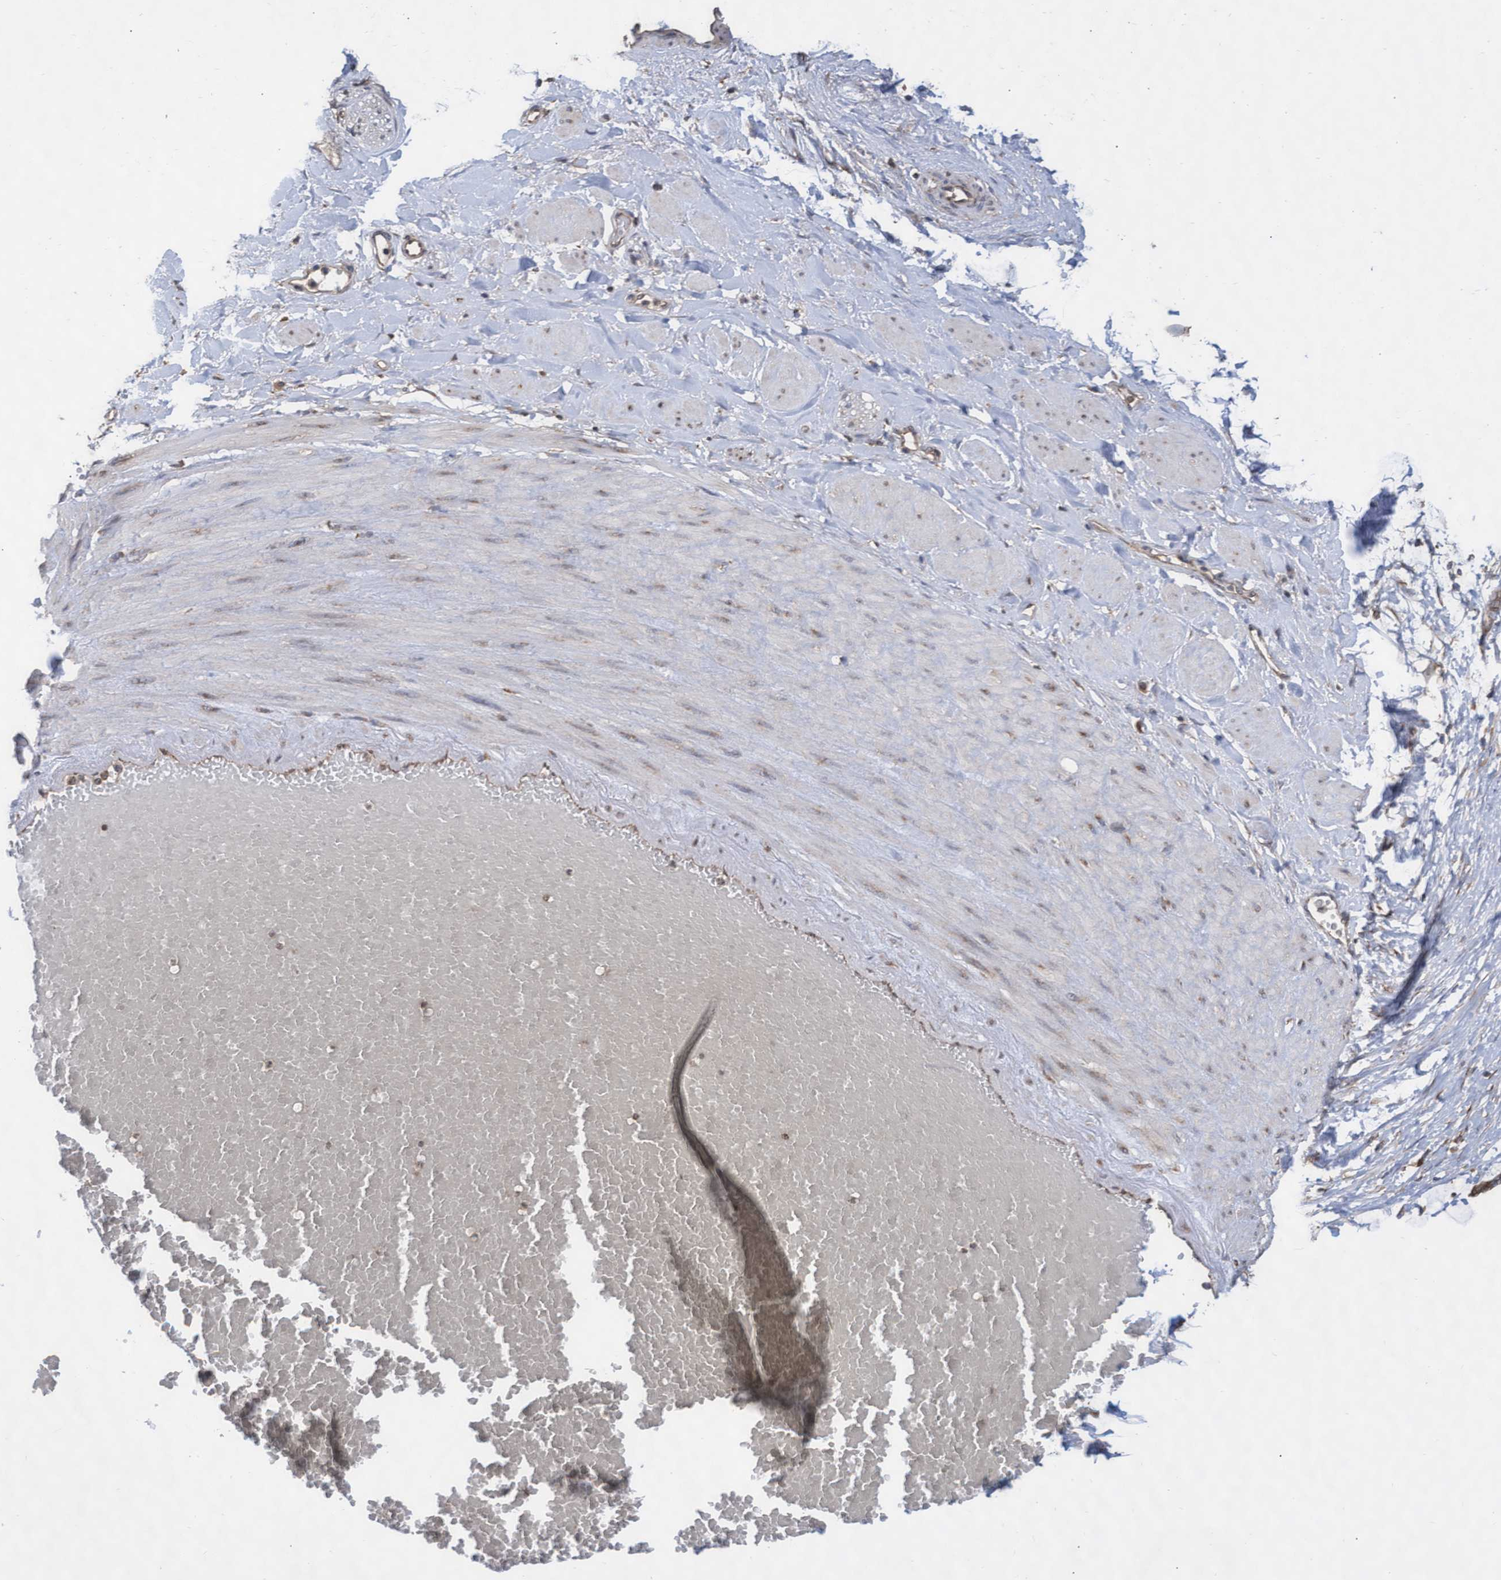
{"staining": {"intensity": "weak", "quantity": "25%-75%", "location": "cytoplasmic/membranous"}, "tissue": "adipose tissue", "cell_type": "Adipocytes", "image_type": "normal", "snomed": [{"axis": "morphology", "description": "Normal tissue, NOS"}, {"axis": "topography", "description": "Soft tissue"}, {"axis": "topography", "description": "Vascular tissue"}], "caption": "IHC (DAB) staining of benign adipose tissue displays weak cytoplasmic/membranous protein expression in about 25%-75% of adipocytes.", "gene": "ABCF2", "patient": {"sex": "female", "age": 35}}